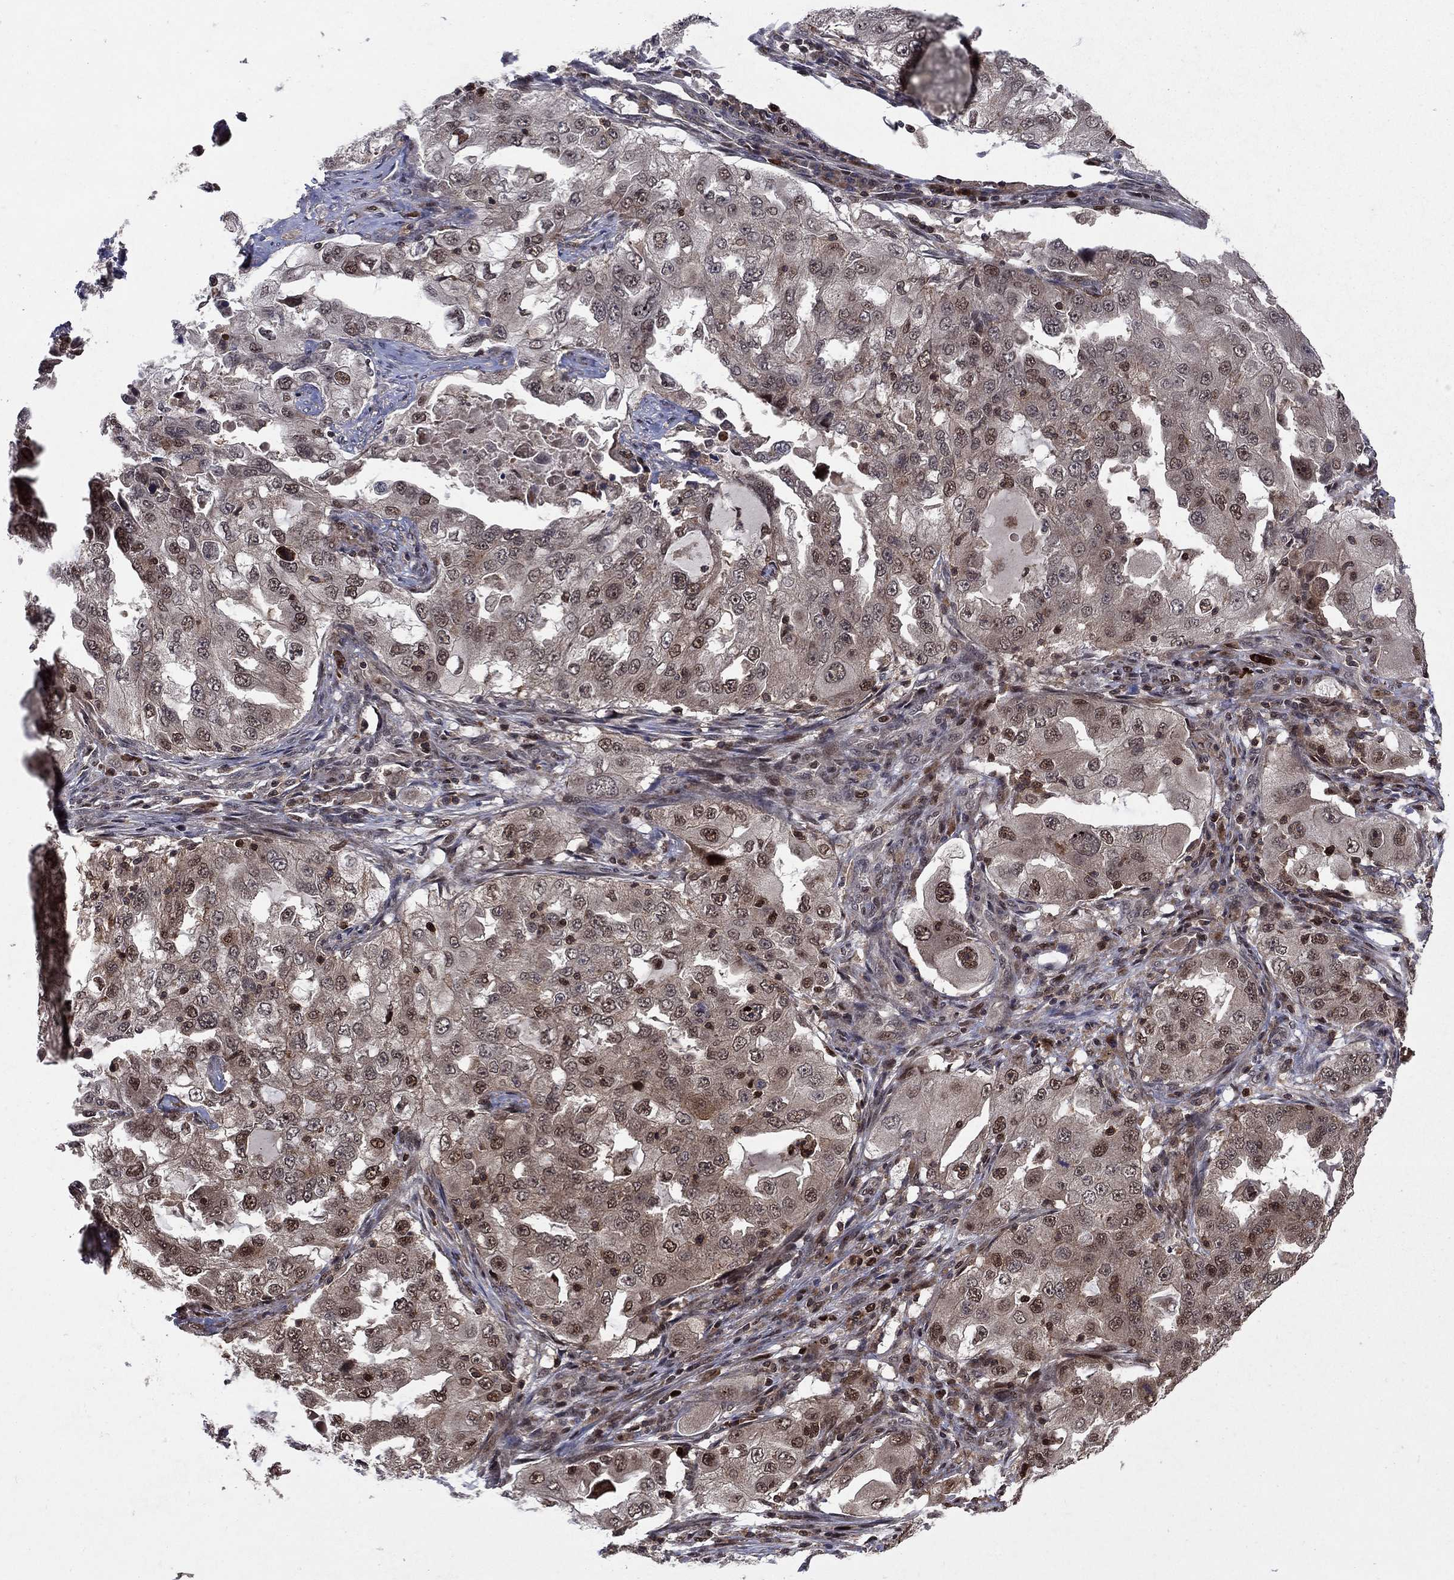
{"staining": {"intensity": "strong", "quantity": "<25%", "location": "nuclear"}, "tissue": "lung cancer", "cell_type": "Tumor cells", "image_type": "cancer", "snomed": [{"axis": "morphology", "description": "Adenocarcinoma, NOS"}, {"axis": "topography", "description": "Lung"}], "caption": "The immunohistochemical stain shows strong nuclear positivity in tumor cells of lung adenocarcinoma tissue.", "gene": "CCDC66", "patient": {"sex": "female", "age": 61}}